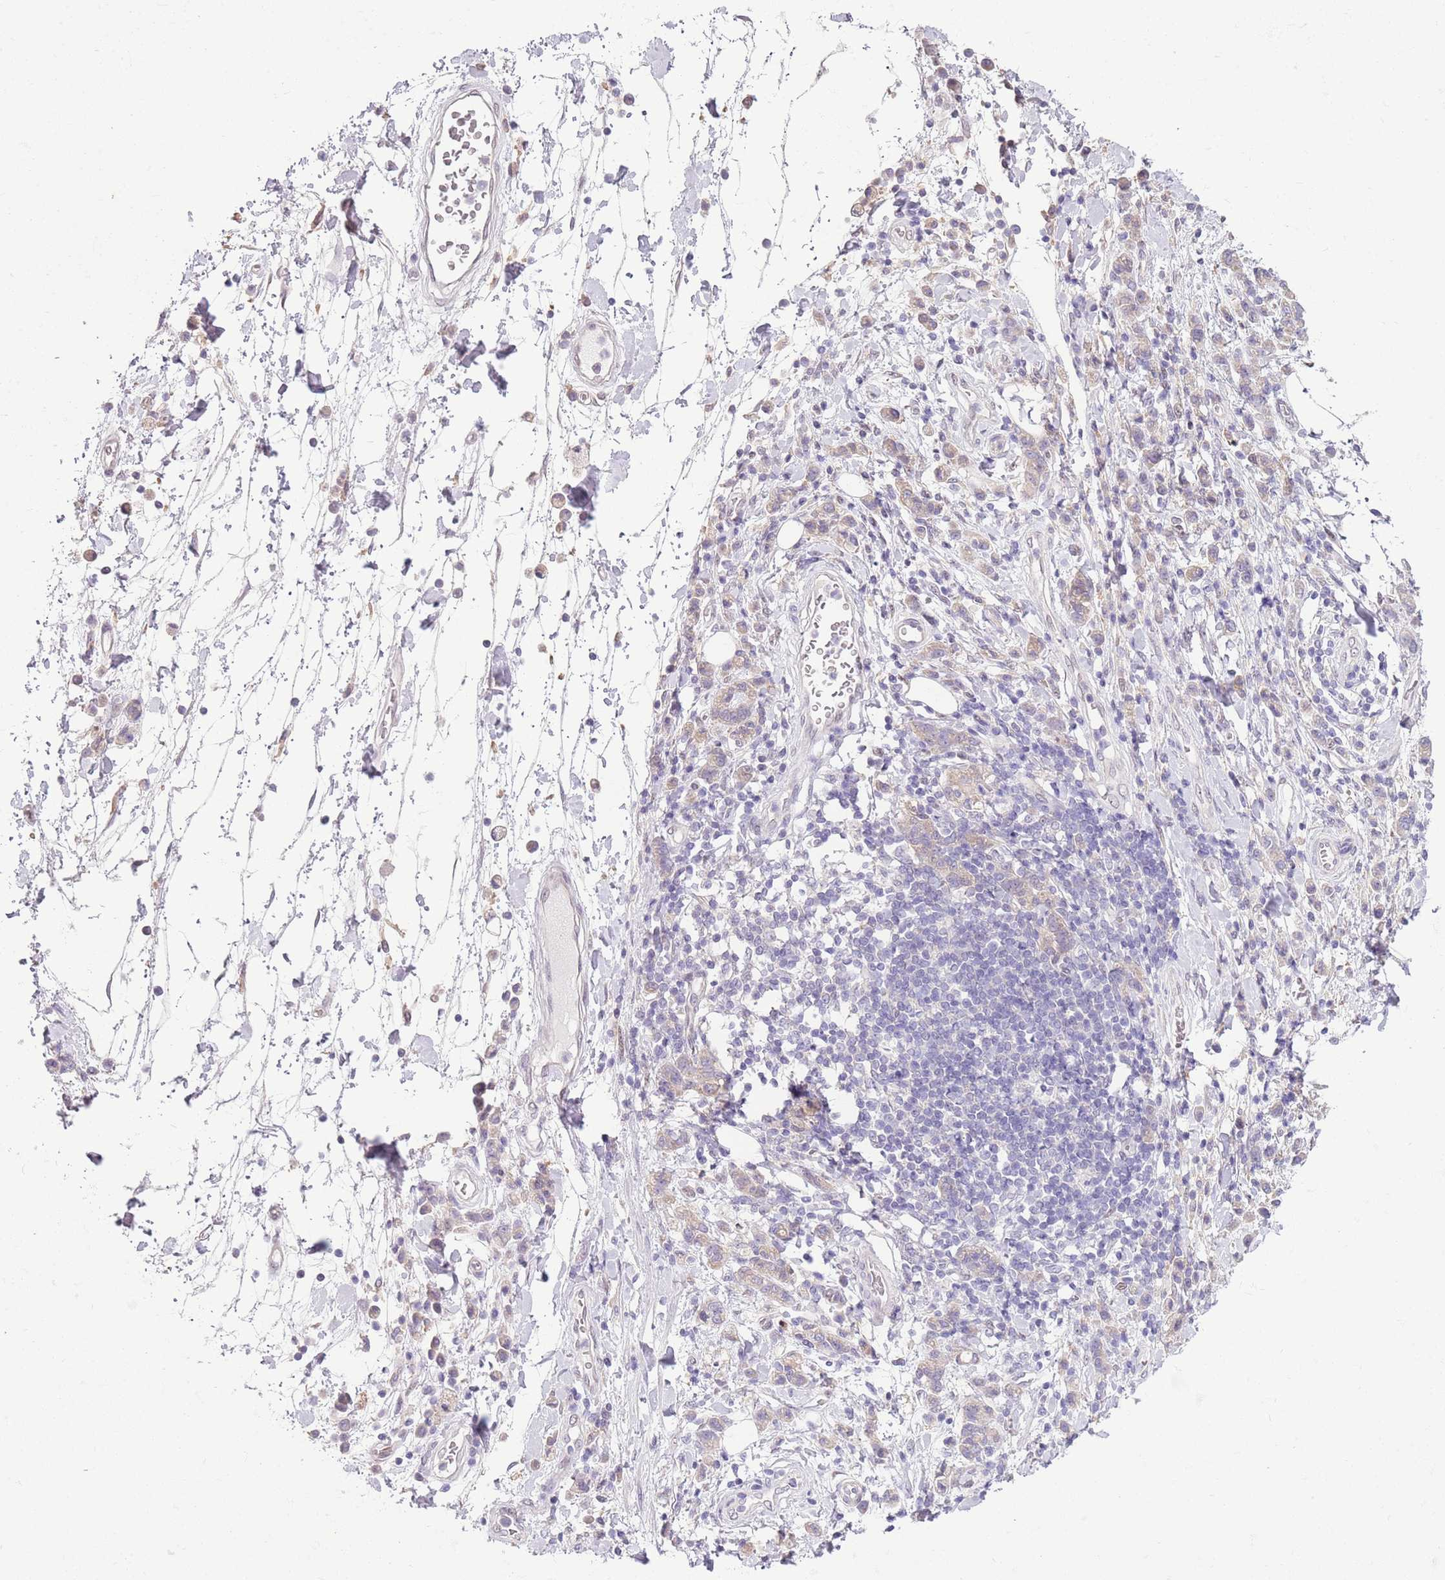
{"staining": {"intensity": "weak", "quantity": "25%-75%", "location": "cytoplasmic/membranous"}, "tissue": "stomach cancer", "cell_type": "Tumor cells", "image_type": "cancer", "snomed": [{"axis": "morphology", "description": "Adenocarcinoma, NOS"}, {"axis": "topography", "description": "Stomach"}], "caption": "Immunohistochemical staining of adenocarcinoma (stomach) demonstrates low levels of weak cytoplasmic/membranous protein positivity in about 25%-75% of tumor cells.", "gene": "CAPN9", "patient": {"sex": "male", "age": 77}}